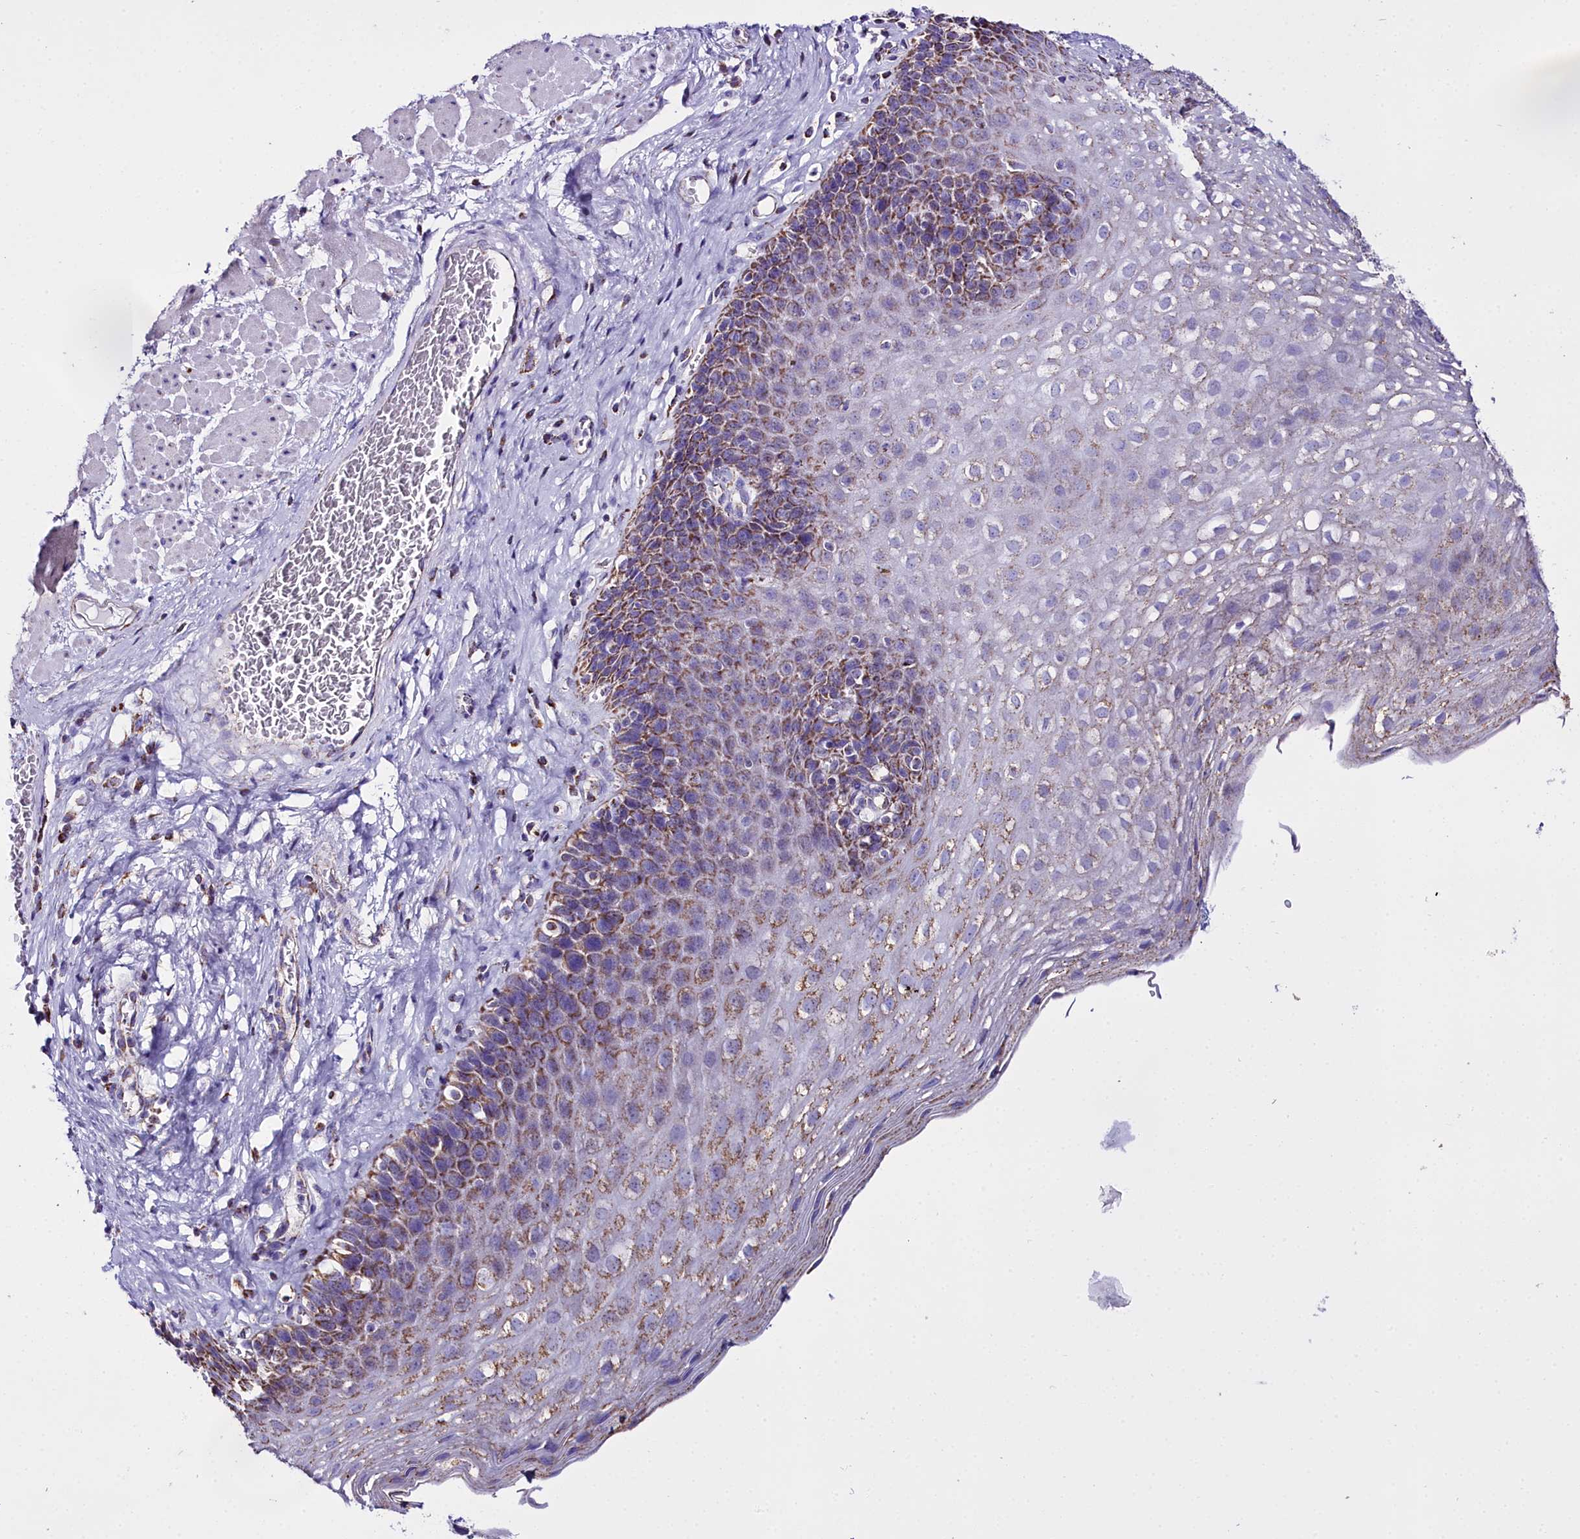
{"staining": {"intensity": "moderate", "quantity": ">75%", "location": "cytoplasmic/membranous"}, "tissue": "esophagus", "cell_type": "Squamous epithelial cells", "image_type": "normal", "snomed": [{"axis": "morphology", "description": "Normal tissue, NOS"}, {"axis": "topography", "description": "Esophagus"}], "caption": "This is an image of immunohistochemistry staining of benign esophagus, which shows moderate staining in the cytoplasmic/membranous of squamous epithelial cells.", "gene": "WDFY3", "patient": {"sex": "female", "age": 66}}